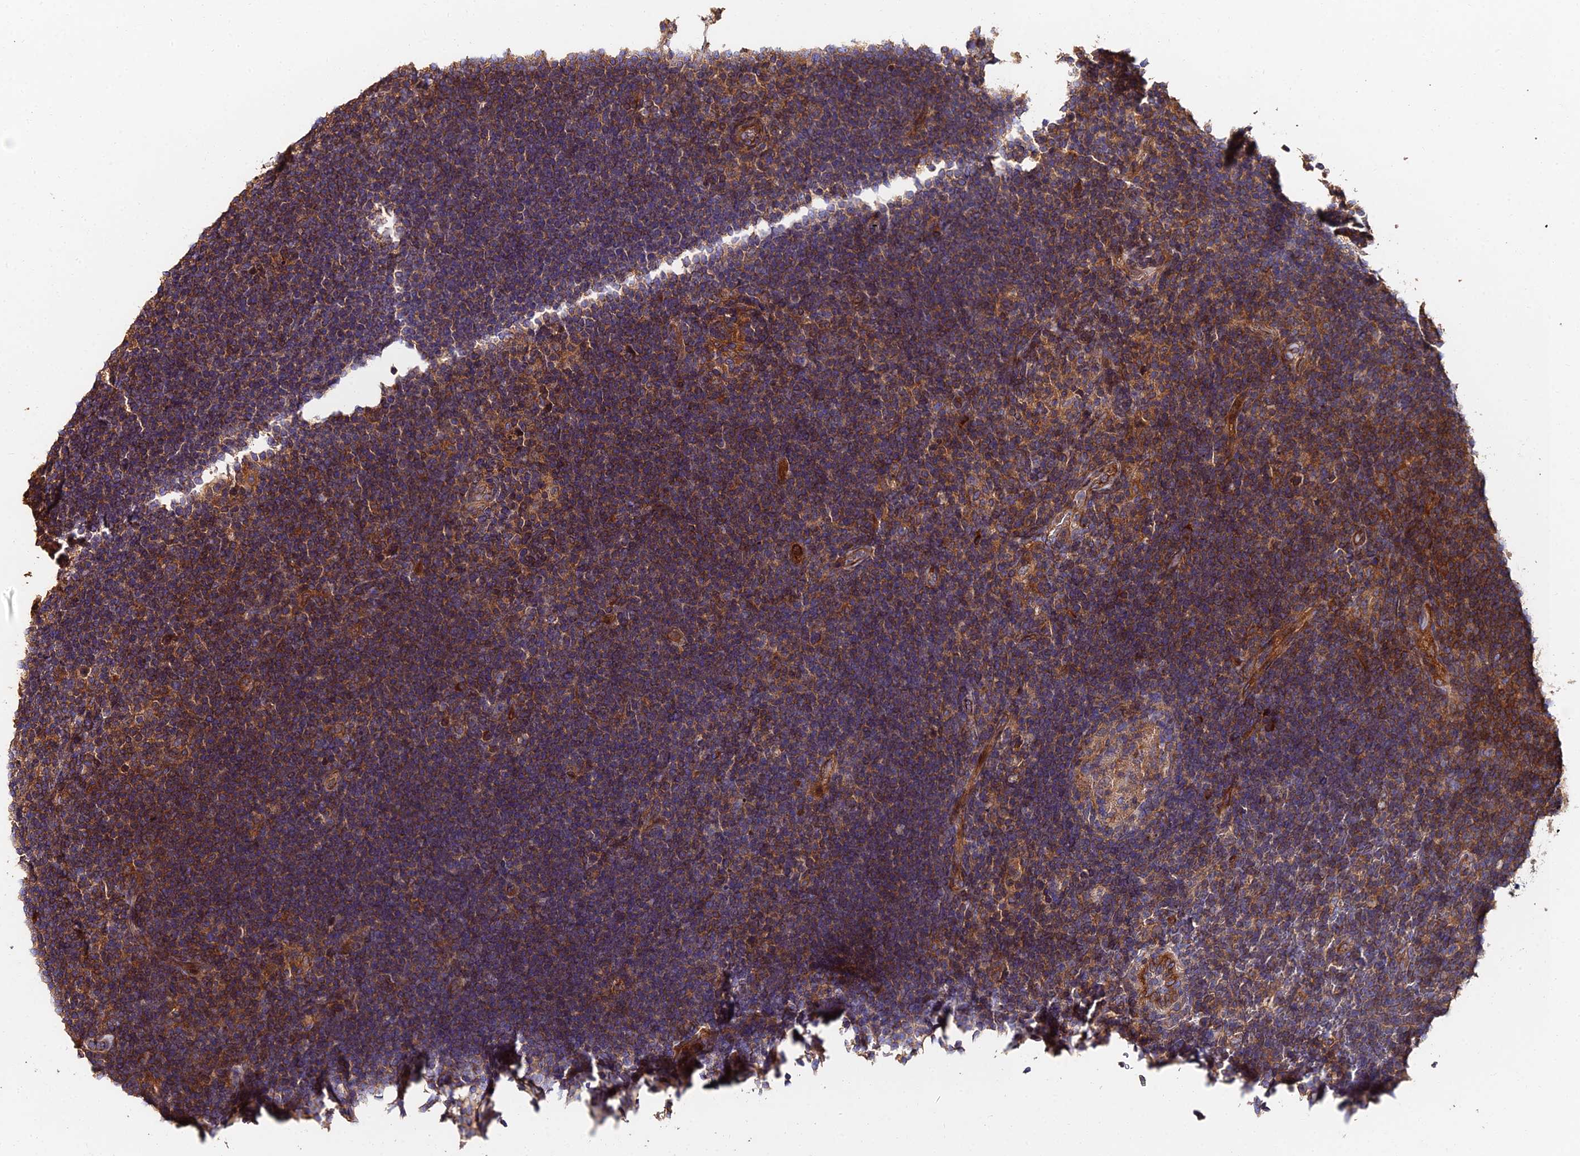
{"staining": {"intensity": "weak", "quantity": "25%-75%", "location": "cytoplasmic/membranous"}, "tissue": "lymphoma", "cell_type": "Tumor cells", "image_type": "cancer", "snomed": [{"axis": "morphology", "description": "Hodgkin's disease, NOS"}, {"axis": "topography", "description": "Lymph node"}], "caption": "Hodgkin's disease stained for a protein reveals weak cytoplasmic/membranous positivity in tumor cells. The staining was performed using DAB to visualize the protein expression in brown, while the nuclei were stained in blue with hematoxylin (Magnification: 20x).", "gene": "EXT1", "patient": {"sex": "female", "age": 57}}